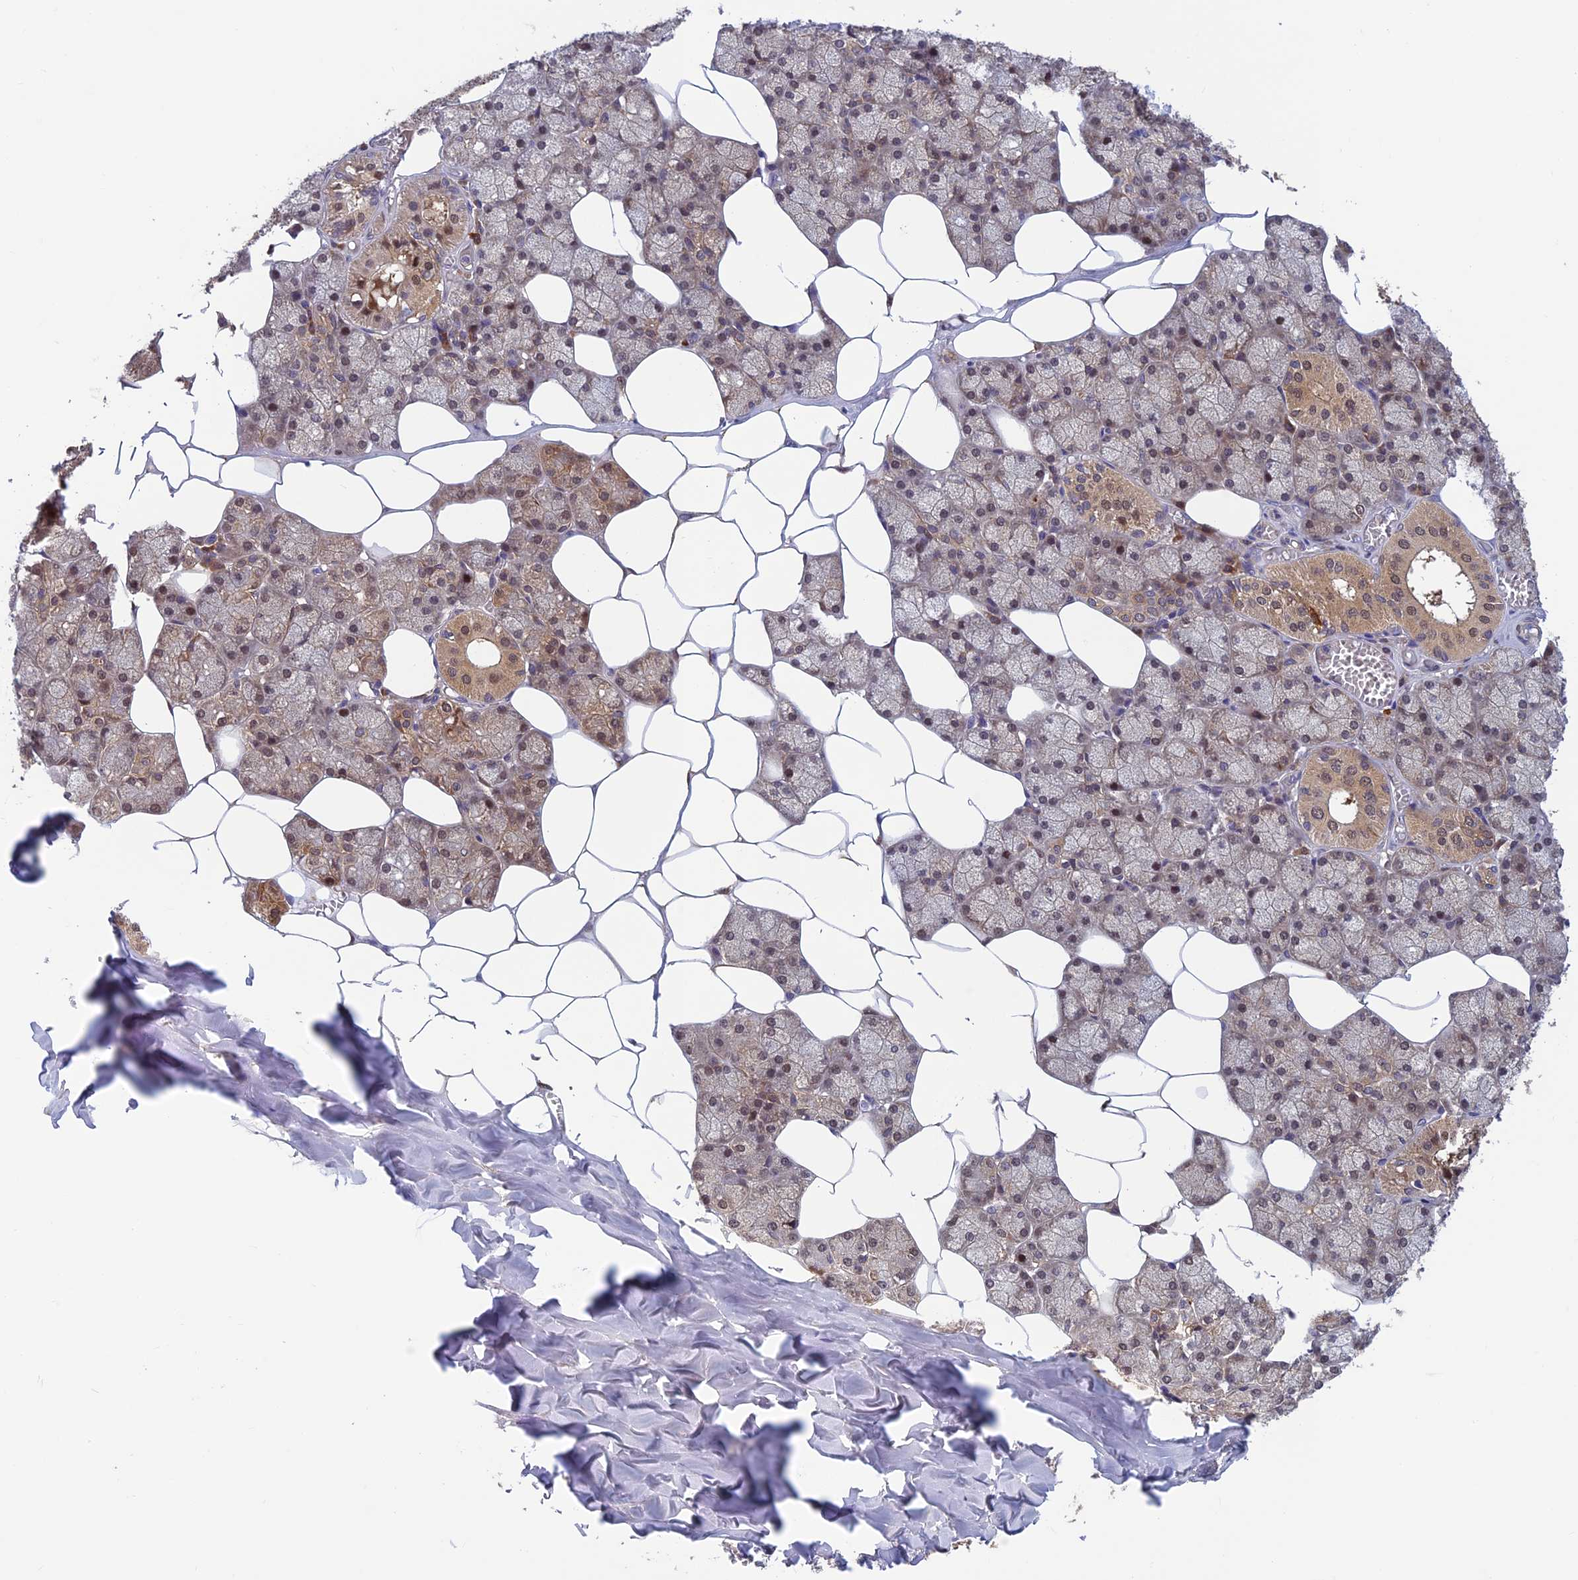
{"staining": {"intensity": "moderate", "quantity": "25%-75%", "location": "cytoplasmic/membranous,nuclear"}, "tissue": "salivary gland", "cell_type": "Glandular cells", "image_type": "normal", "snomed": [{"axis": "morphology", "description": "Normal tissue, NOS"}, {"axis": "topography", "description": "Salivary gland"}], "caption": "This micrograph reveals immunohistochemistry staining of normal human salivary gland, with medium moderate cytoplasmic/membranous,nuclear staining in about 25%-75% of glandular cells.", "gene": "CCDC15", "patient": {"sex": "male", "age": 62}}